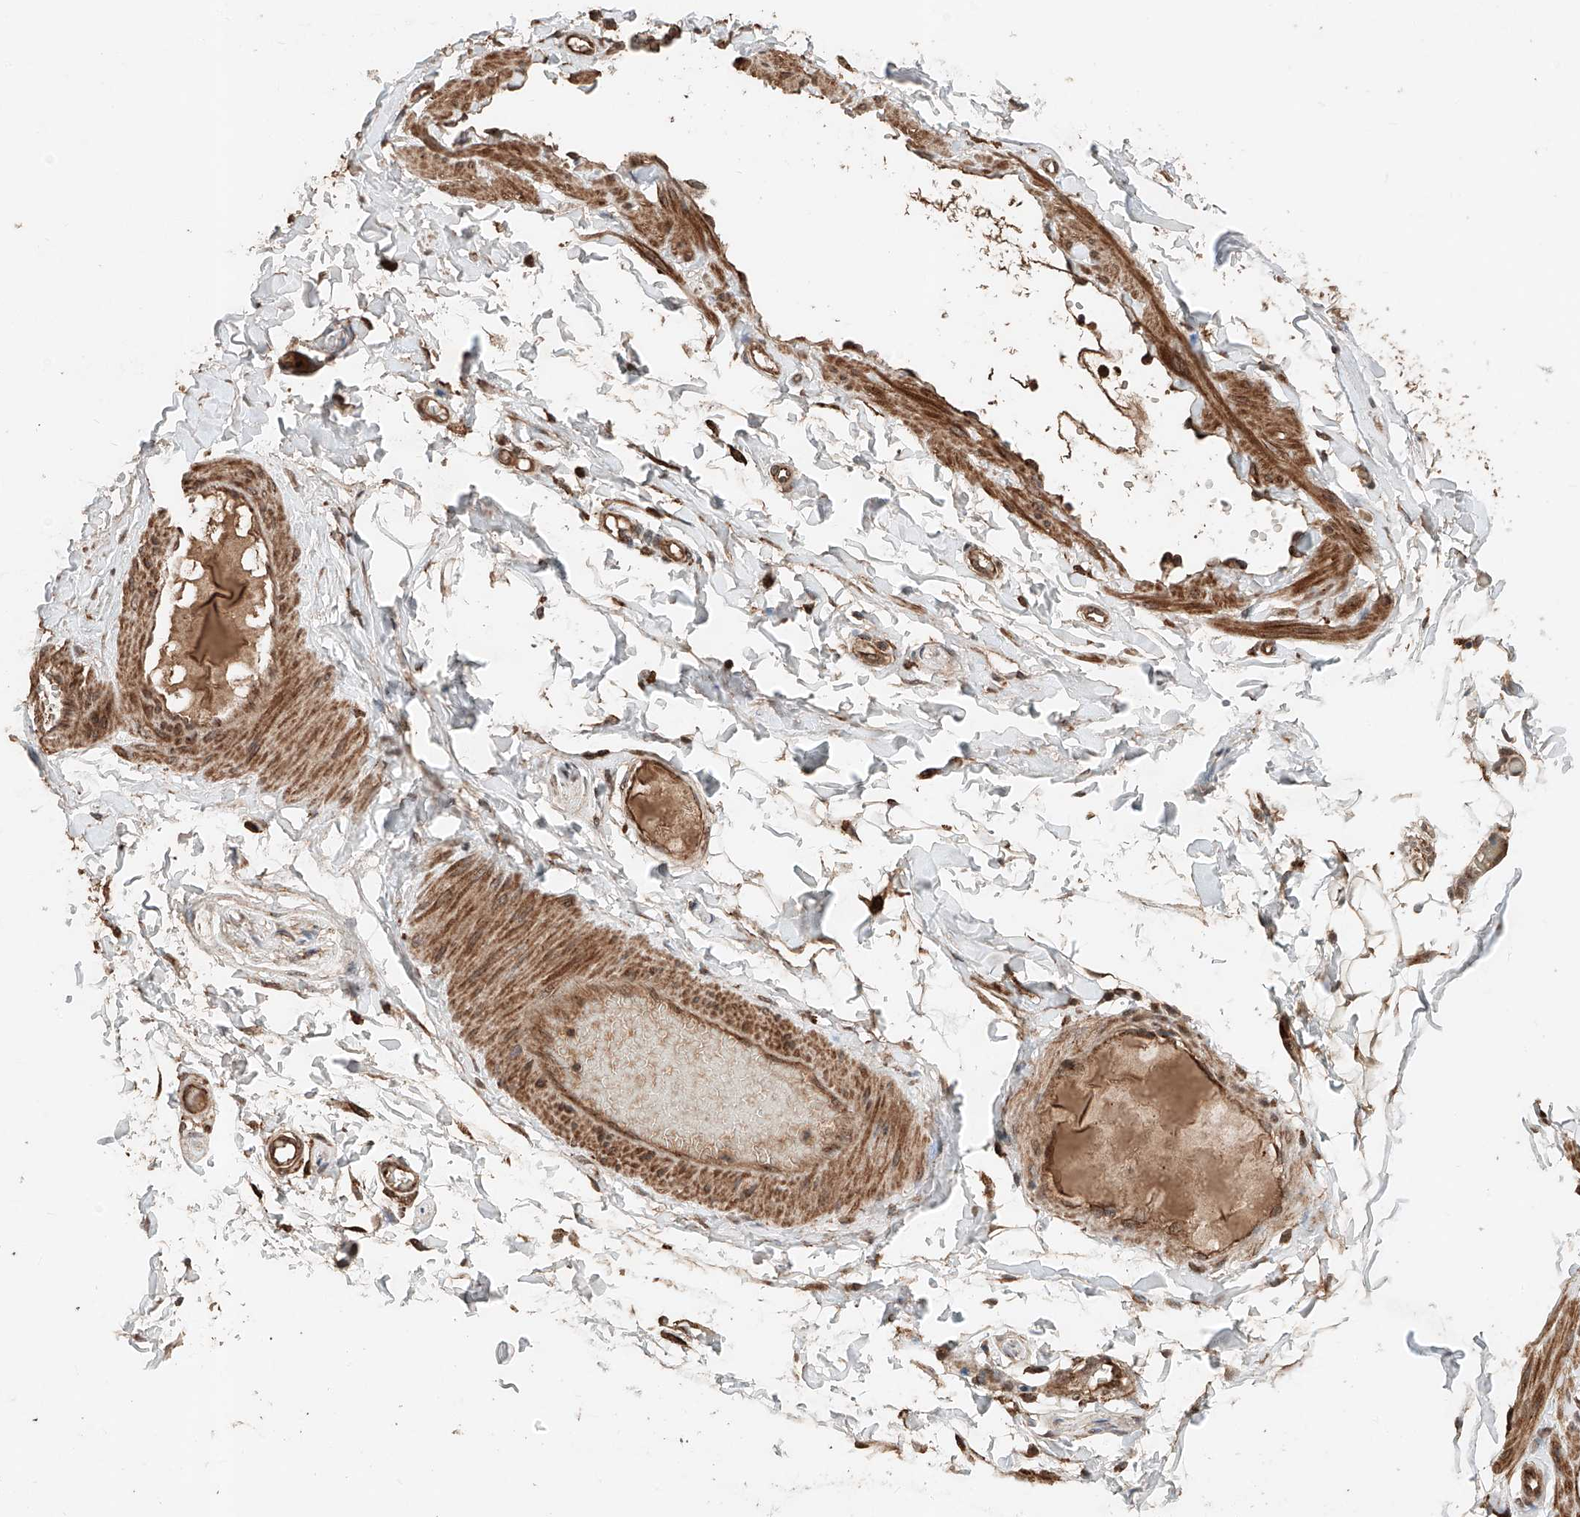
{"staining": {"intensity": "moderate", "quantity": ">75%", "location": "cytoplasmic/membranous"}, "tissue": "adipose tissue", "cell_type": "Adipocytes", "image_type": "normal", "snomed": [{"axis": "morphology", "description": "Normal tissue, NOS"}, {"axis": "topography", "description": "Adipose tissue"}, {"axis": "topography", "description": "Vascular tissue"}, {"axis": "topography", "description": "Peripheral nerve tissue"}], "caption": "An image of human adipose tissue stained for a protein reveals moderate cytoplasmic/membranous brown staining in adipocytes. (DAB (3,3'-diaminobenzidine) IHC with brightfield microscopy, high magnification).", "gene": "ZSCAN29", "patient": {"sex": "male", "age": 25}}